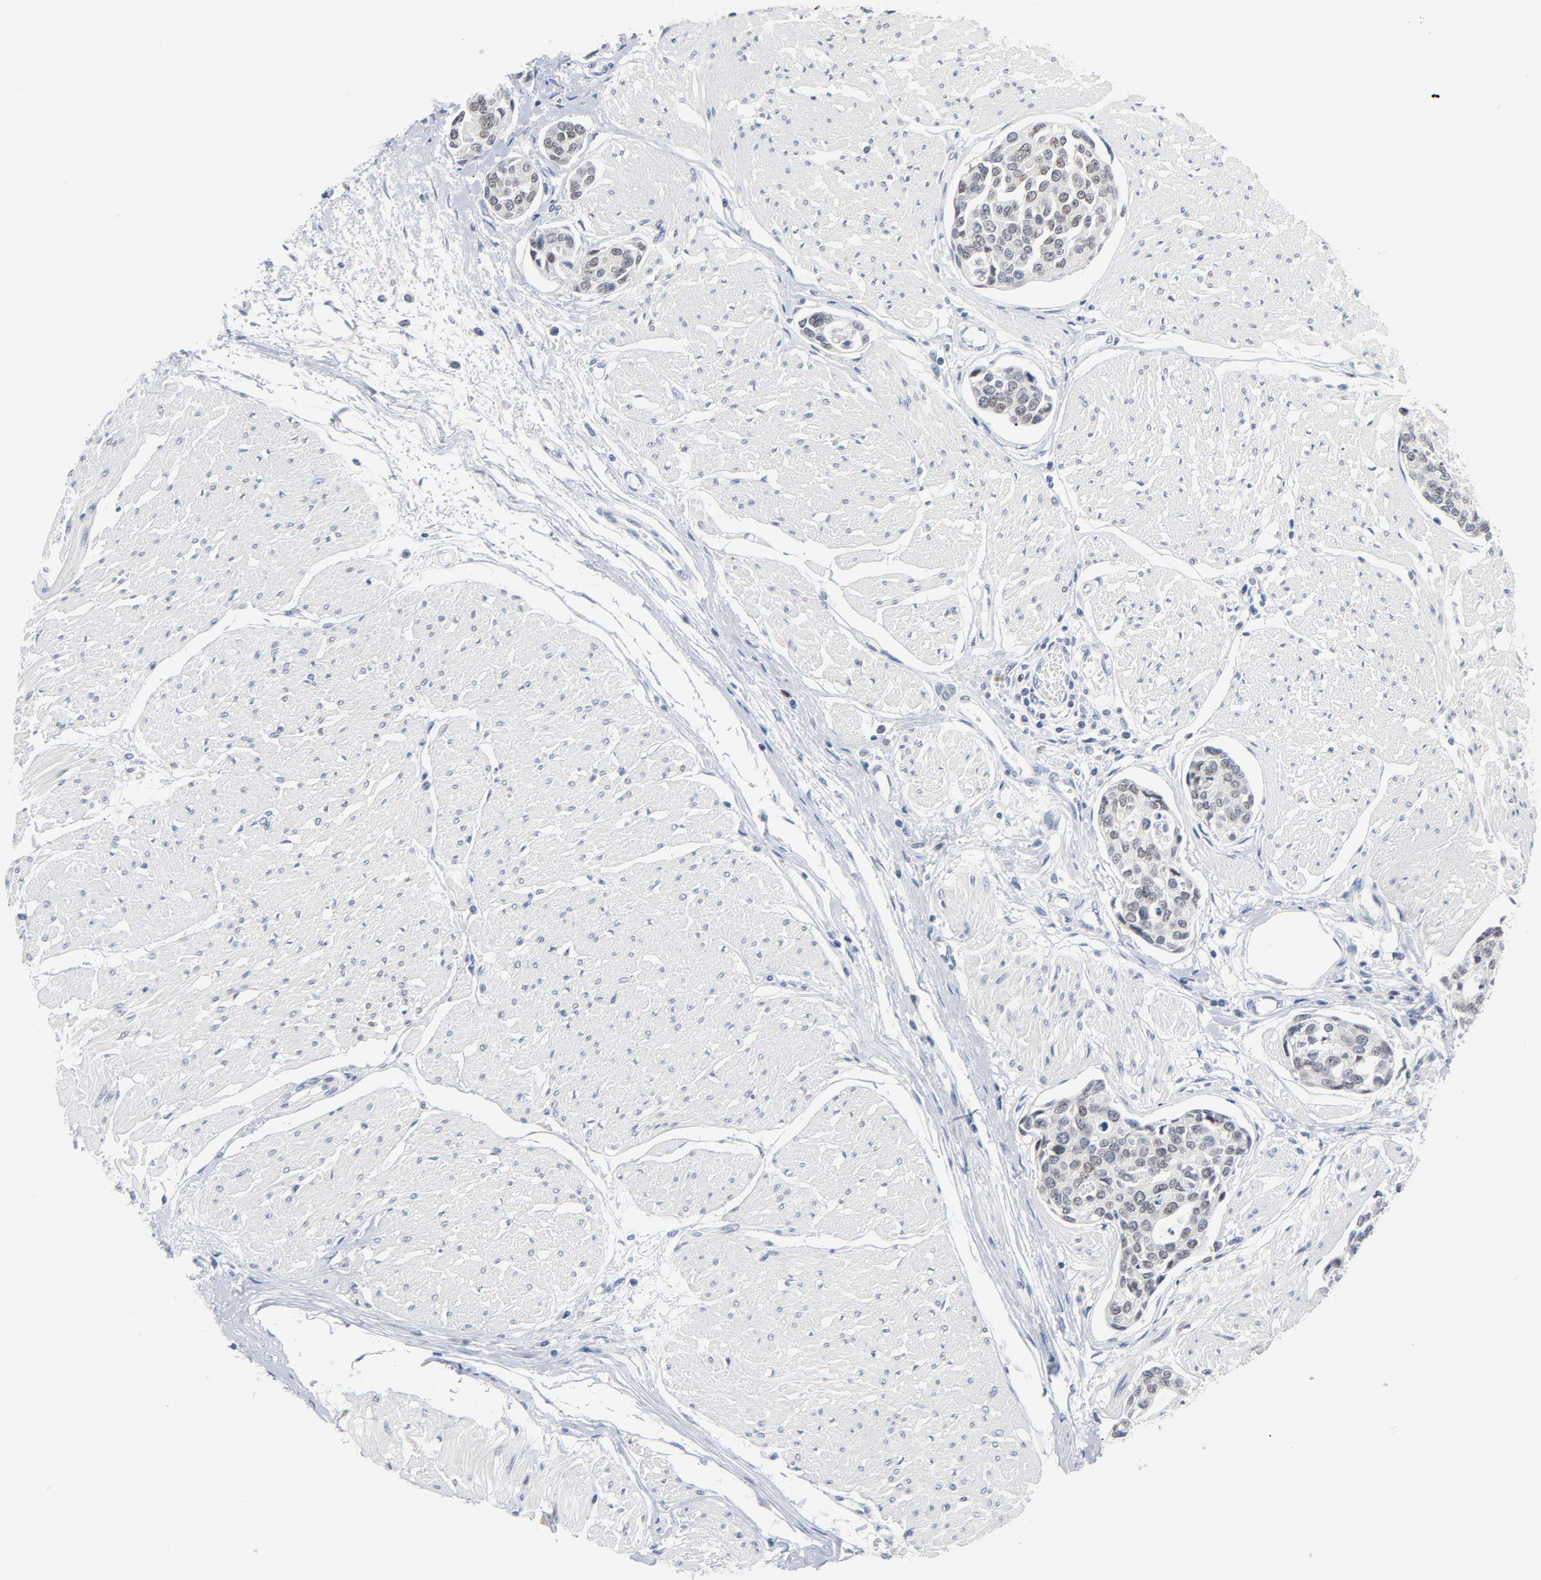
{"staining": {"intensity": "weak", "quantity": "<25%", "location": "nuclear"}, "tissue": "urothelial cancer", "cell_type": "Tumor cells", "image_type": "cancer", "snomed": [{"axis": "morphology", "description": "Urothelial carcinoma, High grade"}, {"axis": "topography", "description": "Urinary bladder"}], "caption": "The micrograph displays no significant staining in tumor cells of urothelial cancer.", "gene": "WEE1", "patient": {"sex": "male", "age": 78}}